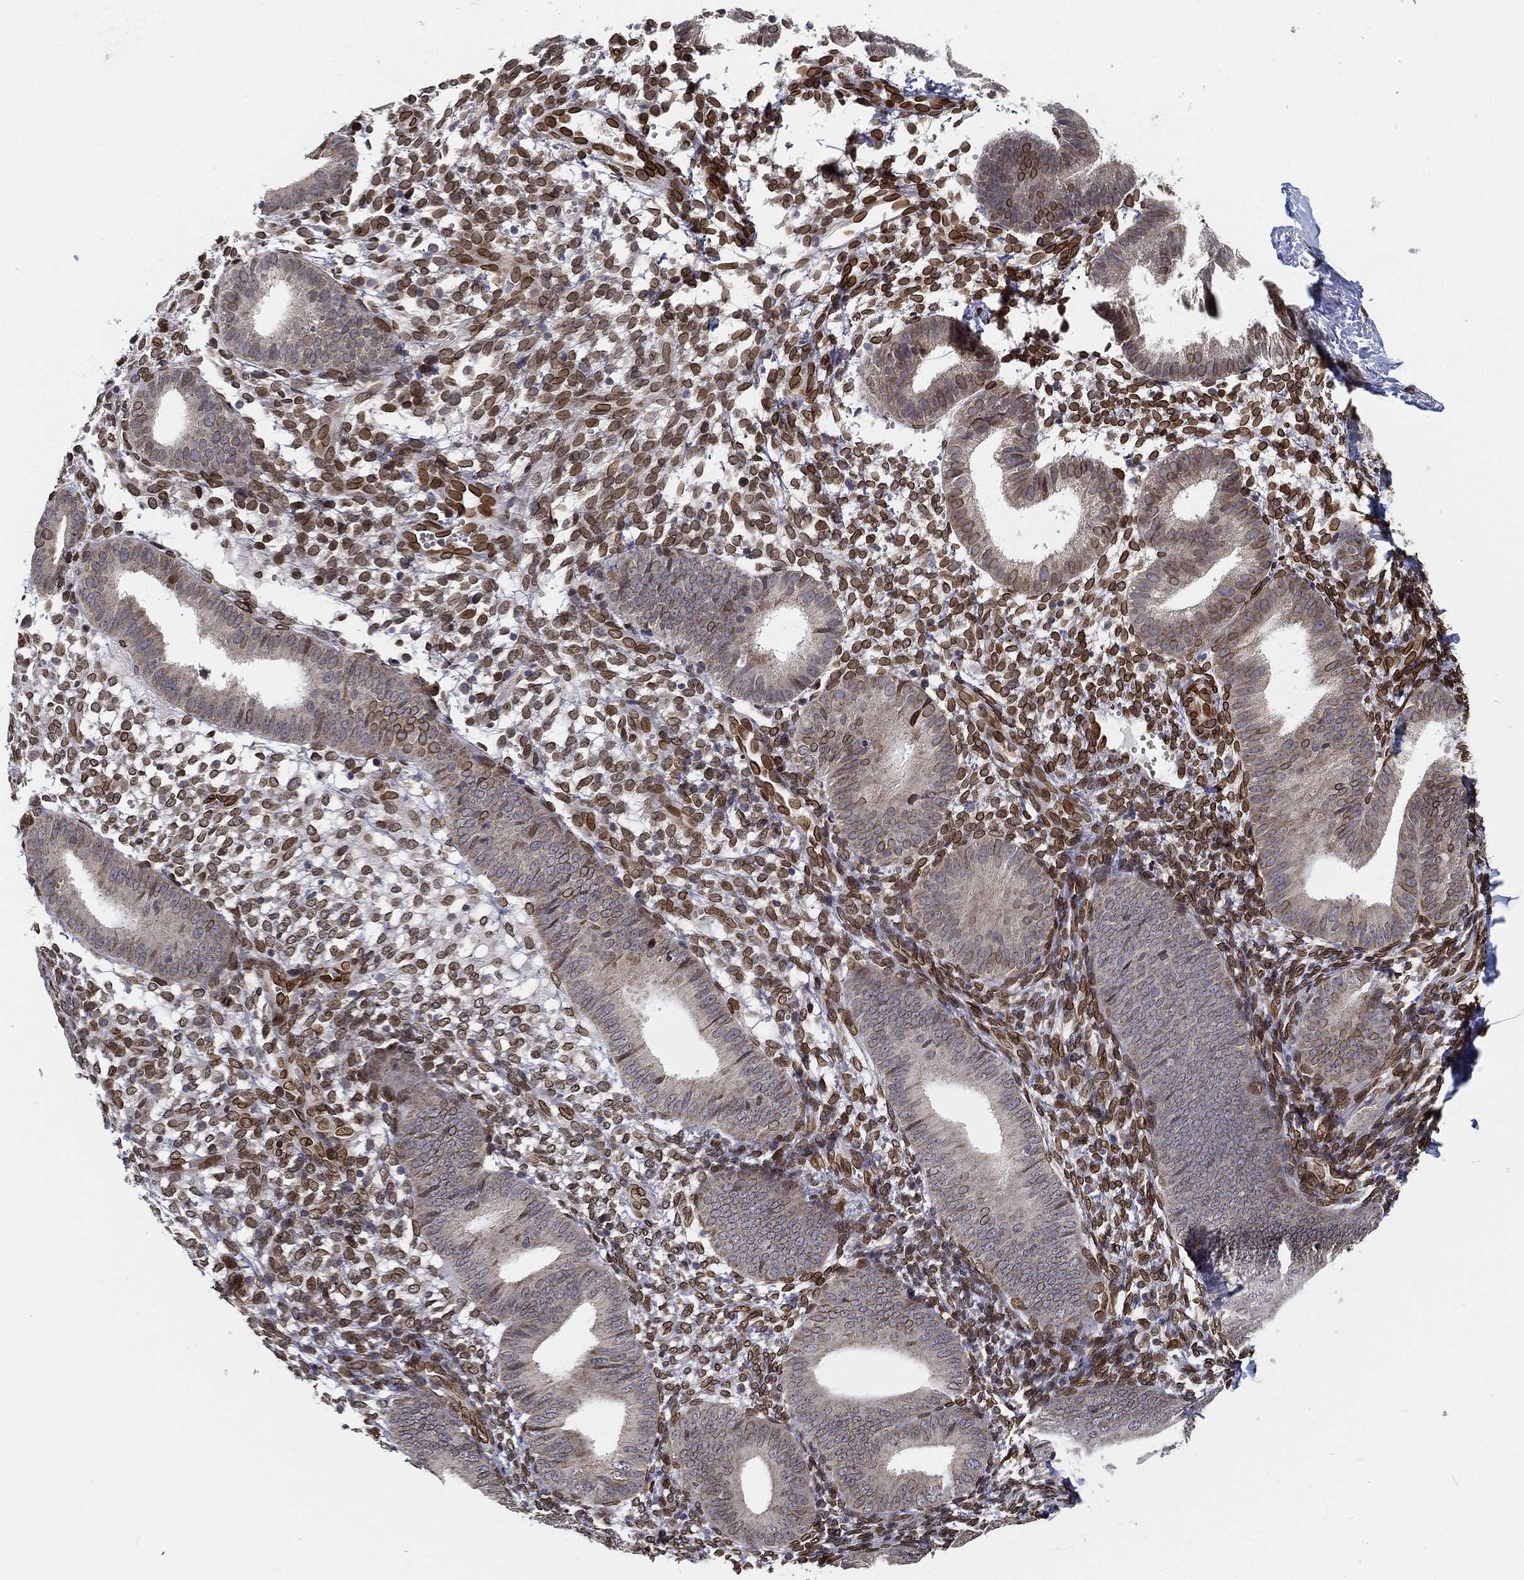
{"staining": {"intensity": "strong", "quantity": ">75%", "location": "cytoplasmic/membranous,nuclear"}, "tissue": "endometrium", "cell_type": "Cells in endometrial stroma", "image_type": "normal", "snomed": [{"axis": "morphology", "description": "Normal tissue, NOS"}, {"axis": "topography", "description": "Endometrium"}], "caption": "Protein staining shows strong cytoplasmic/membranous,nuclear positivity in about >75% of cells in endometrial stroma in benign endometrium. (DAB = brown stain, brightfield microscopy at high magnification).", "gene": "PALB2", "patient": {"sex": "female", "age": 39}}